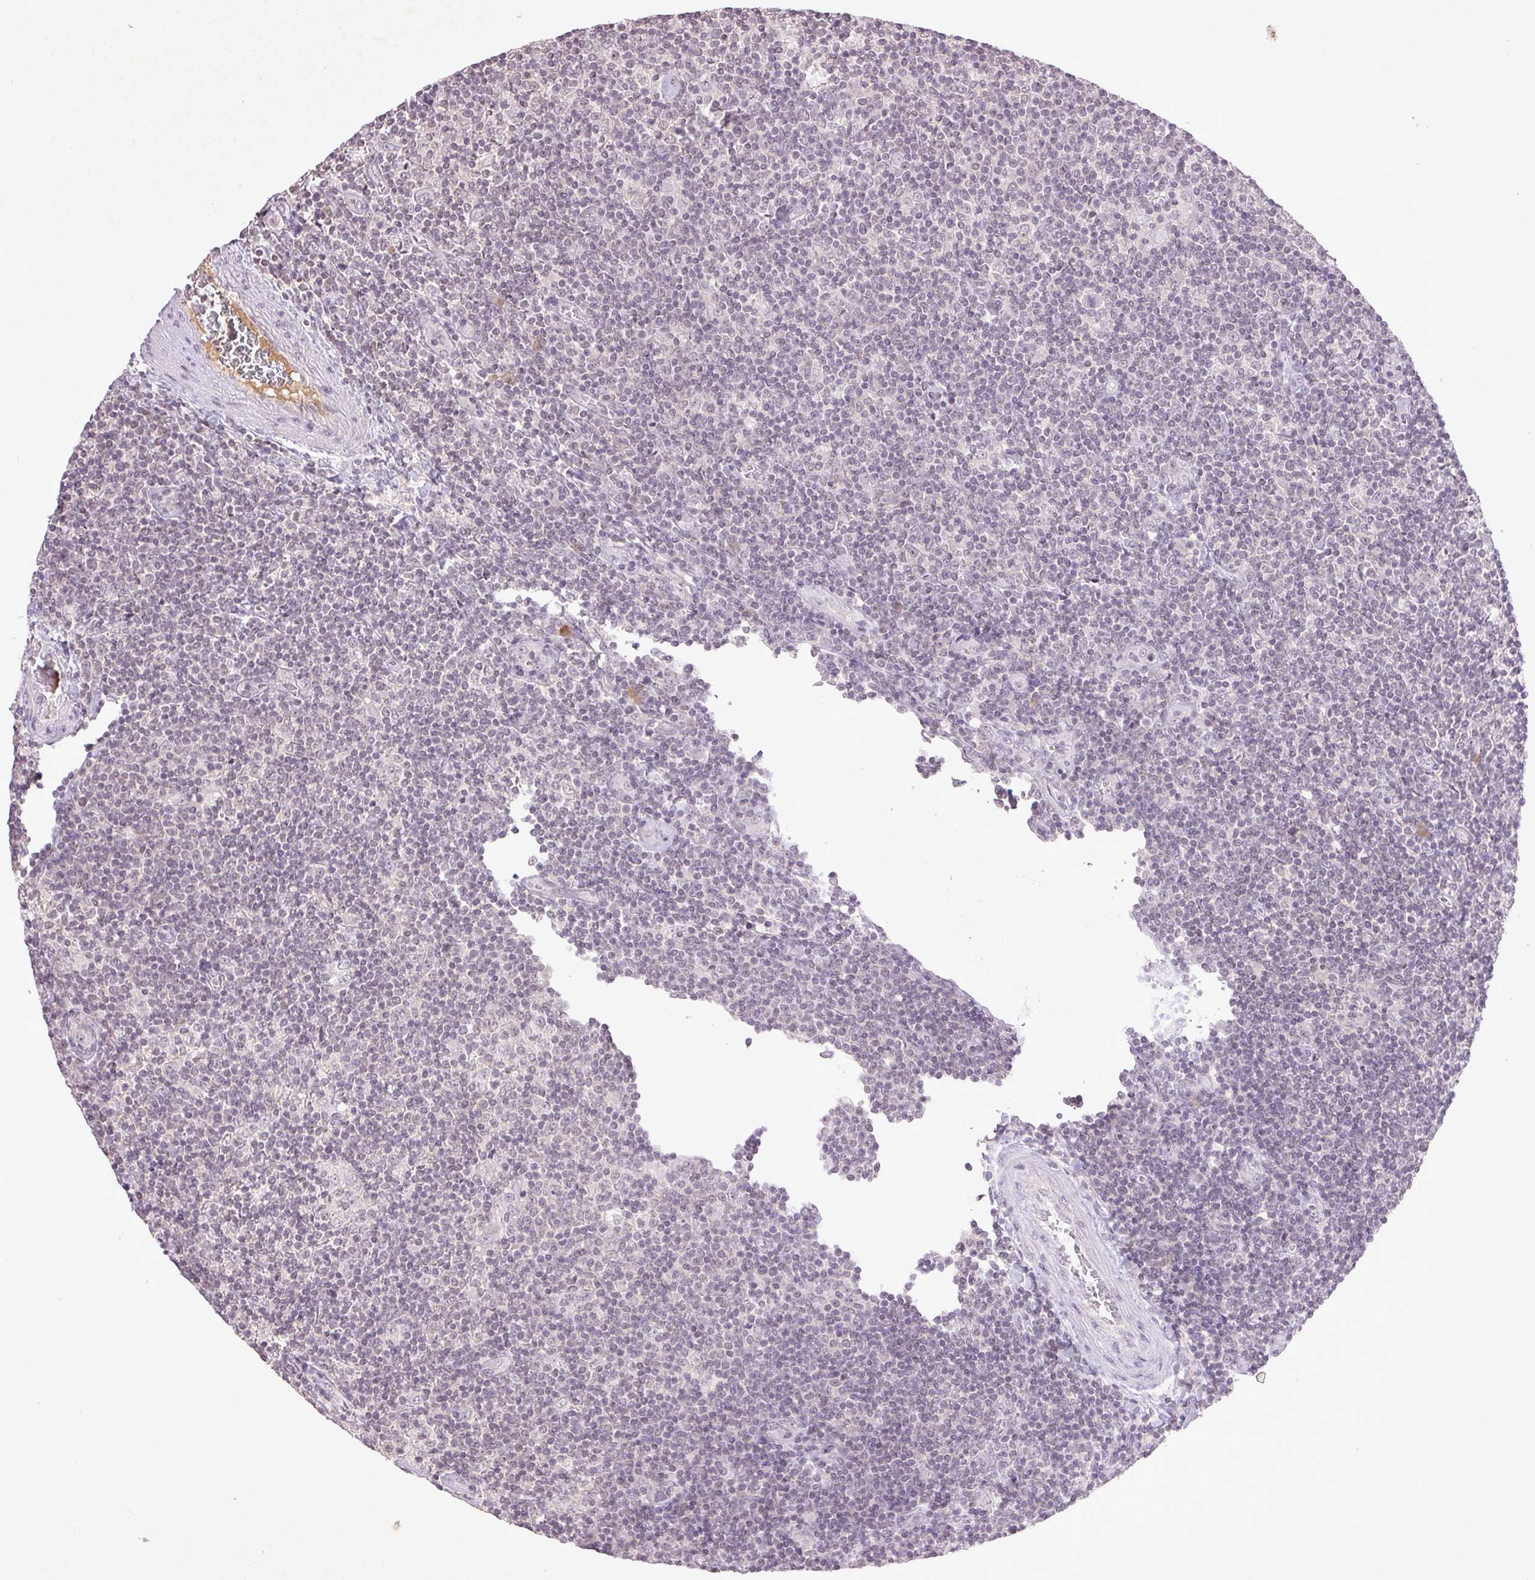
{"staining": {"intensity": "negative", "quantity": "none", "location": "none"}, "tissue": "lymphoma", "cell_type": "Tumor cells", "image_type": "cancer", "snomed": [{"axis": "morphology", "description": "Hodgkin's disease, NOS"}, {"axis": "topography", "description": "Lymph node"}], "caption": "High magnification brightfield microscopy of lymphoma stained with DAB (3,3'-diaminobenzidine) (brown) and counterstained with hematoxylin (blue): tumor cells show no significant staining.", "gene": "FAM168B", "patient": {"sex": "male", "age": 40}}